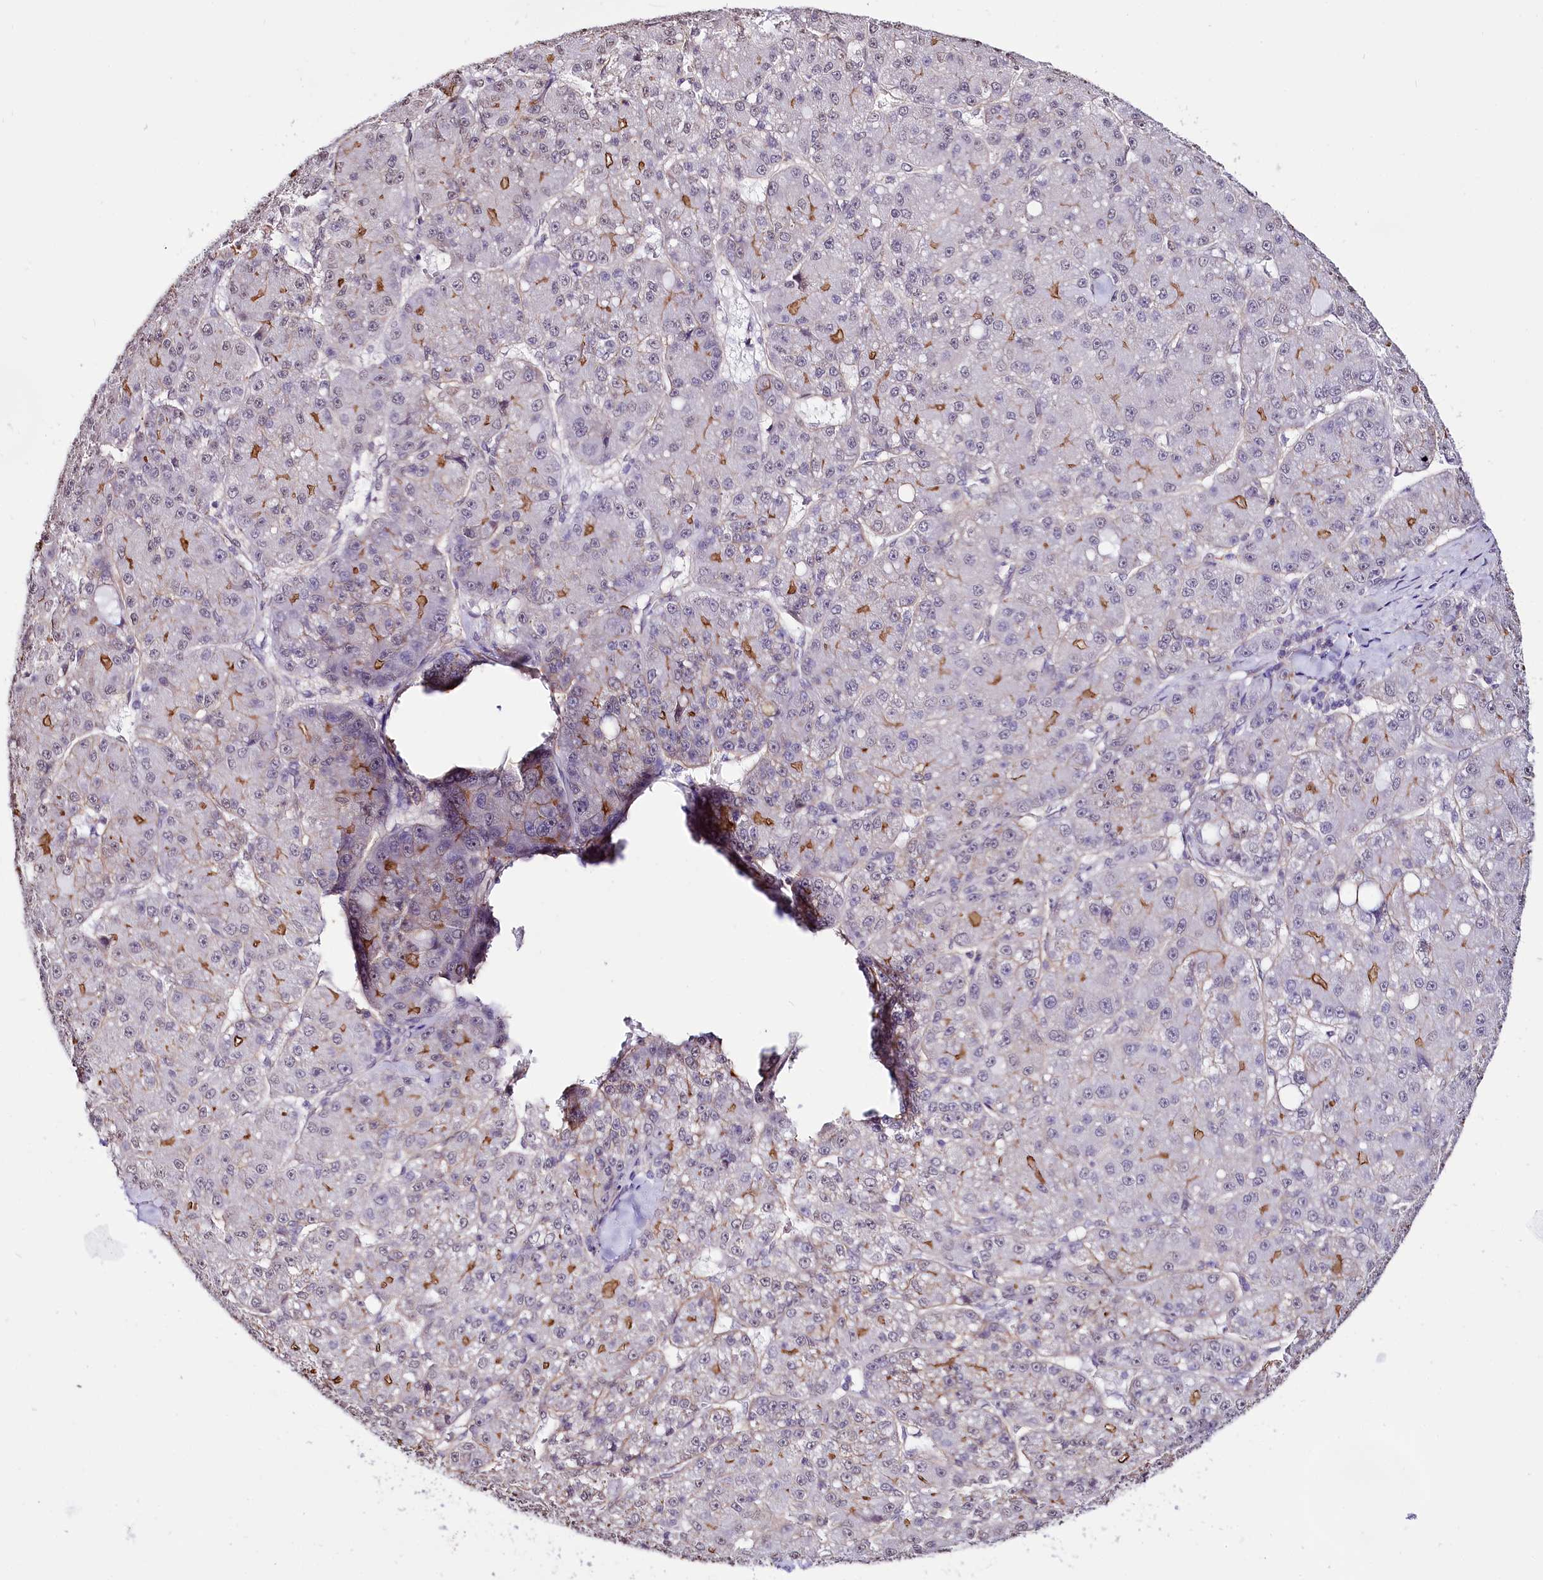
{"staining": {"intensity": "moderate", "quantity": "<25%", "location": "cytoplasmic/membranous"}, "tissue": "liver cancer", "cell_type": "Tumor cells", "image_type": "cancer", "snomed": [{"axis": "morphology", "description": "Carcinoma, Hepatocellular, NOS"}, {"axis": "topography", "description": "Liver"}], "caption": "DAB (3,3'-diaminobenzidine) immunohistochemical staining of human liver hepatocellular carcinoma shows moderate cytoplasmic/membranous protein staining in about <25% of tumor cells.", "gene": "ST7", "patient": {"sex": "male", "age": 67}}